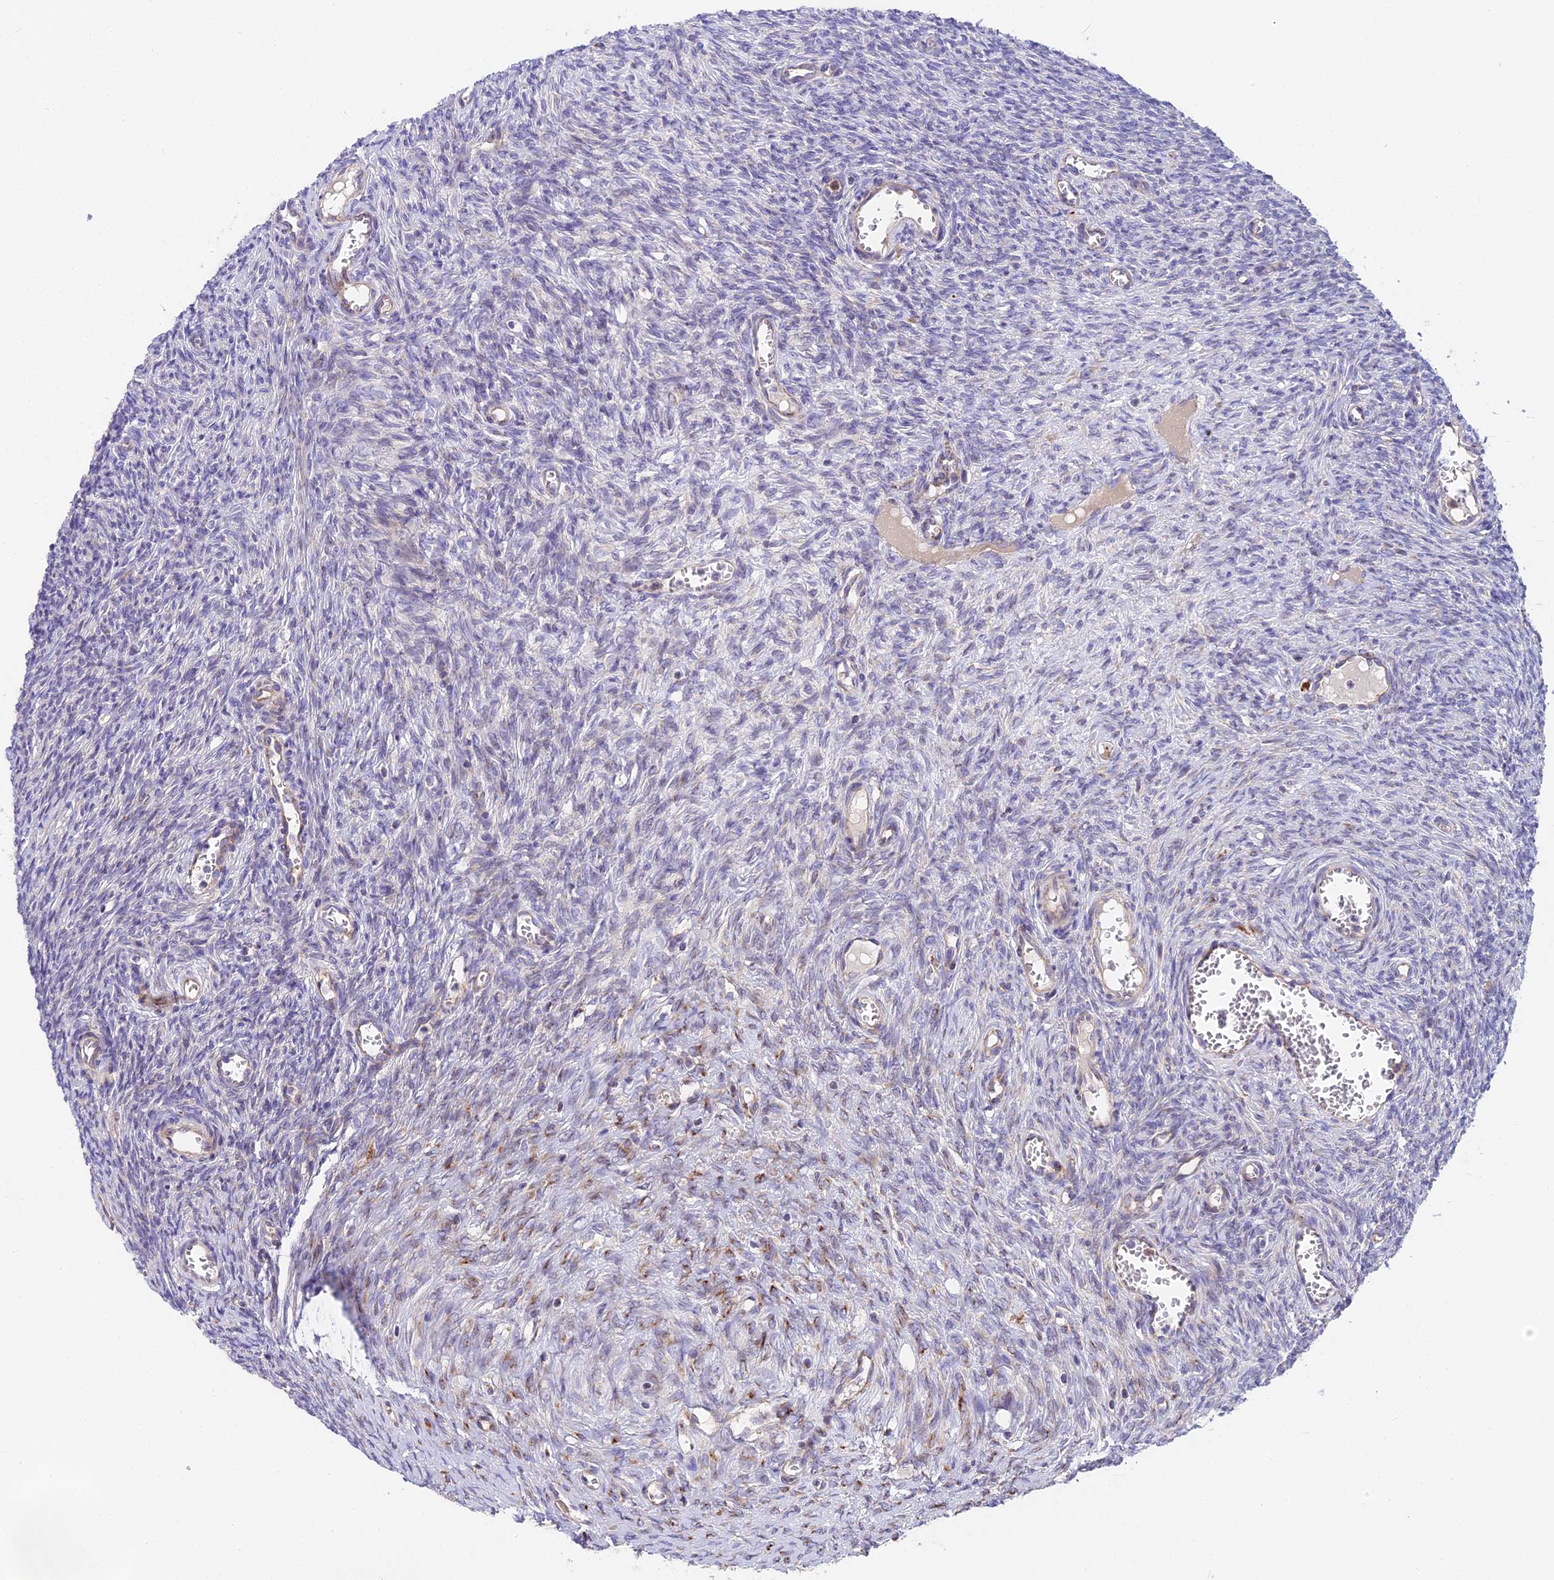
{"staining": {"intensity": "moderate", "quantity": "<25%", "location": "cytoplasmic/membranous"}, "tissue": "ovary", "cell_type": "Ovarian stroma cells", "image_type": "normal", "snomed": [{"axis": "morphology", "description": "Normal tissue, NOS"}, {"axis": "topography", "description": "Ovary"}], "caption": "IHC (DAB (3,3'-diaminobenzidine)) staining of normal human ovary shows moderate cytoplasmic/membranous protein staining in approximately <25% of ovarian stroma cells.", "gene": "MRAS", "patient": {"sex": "female", "age": 44}}